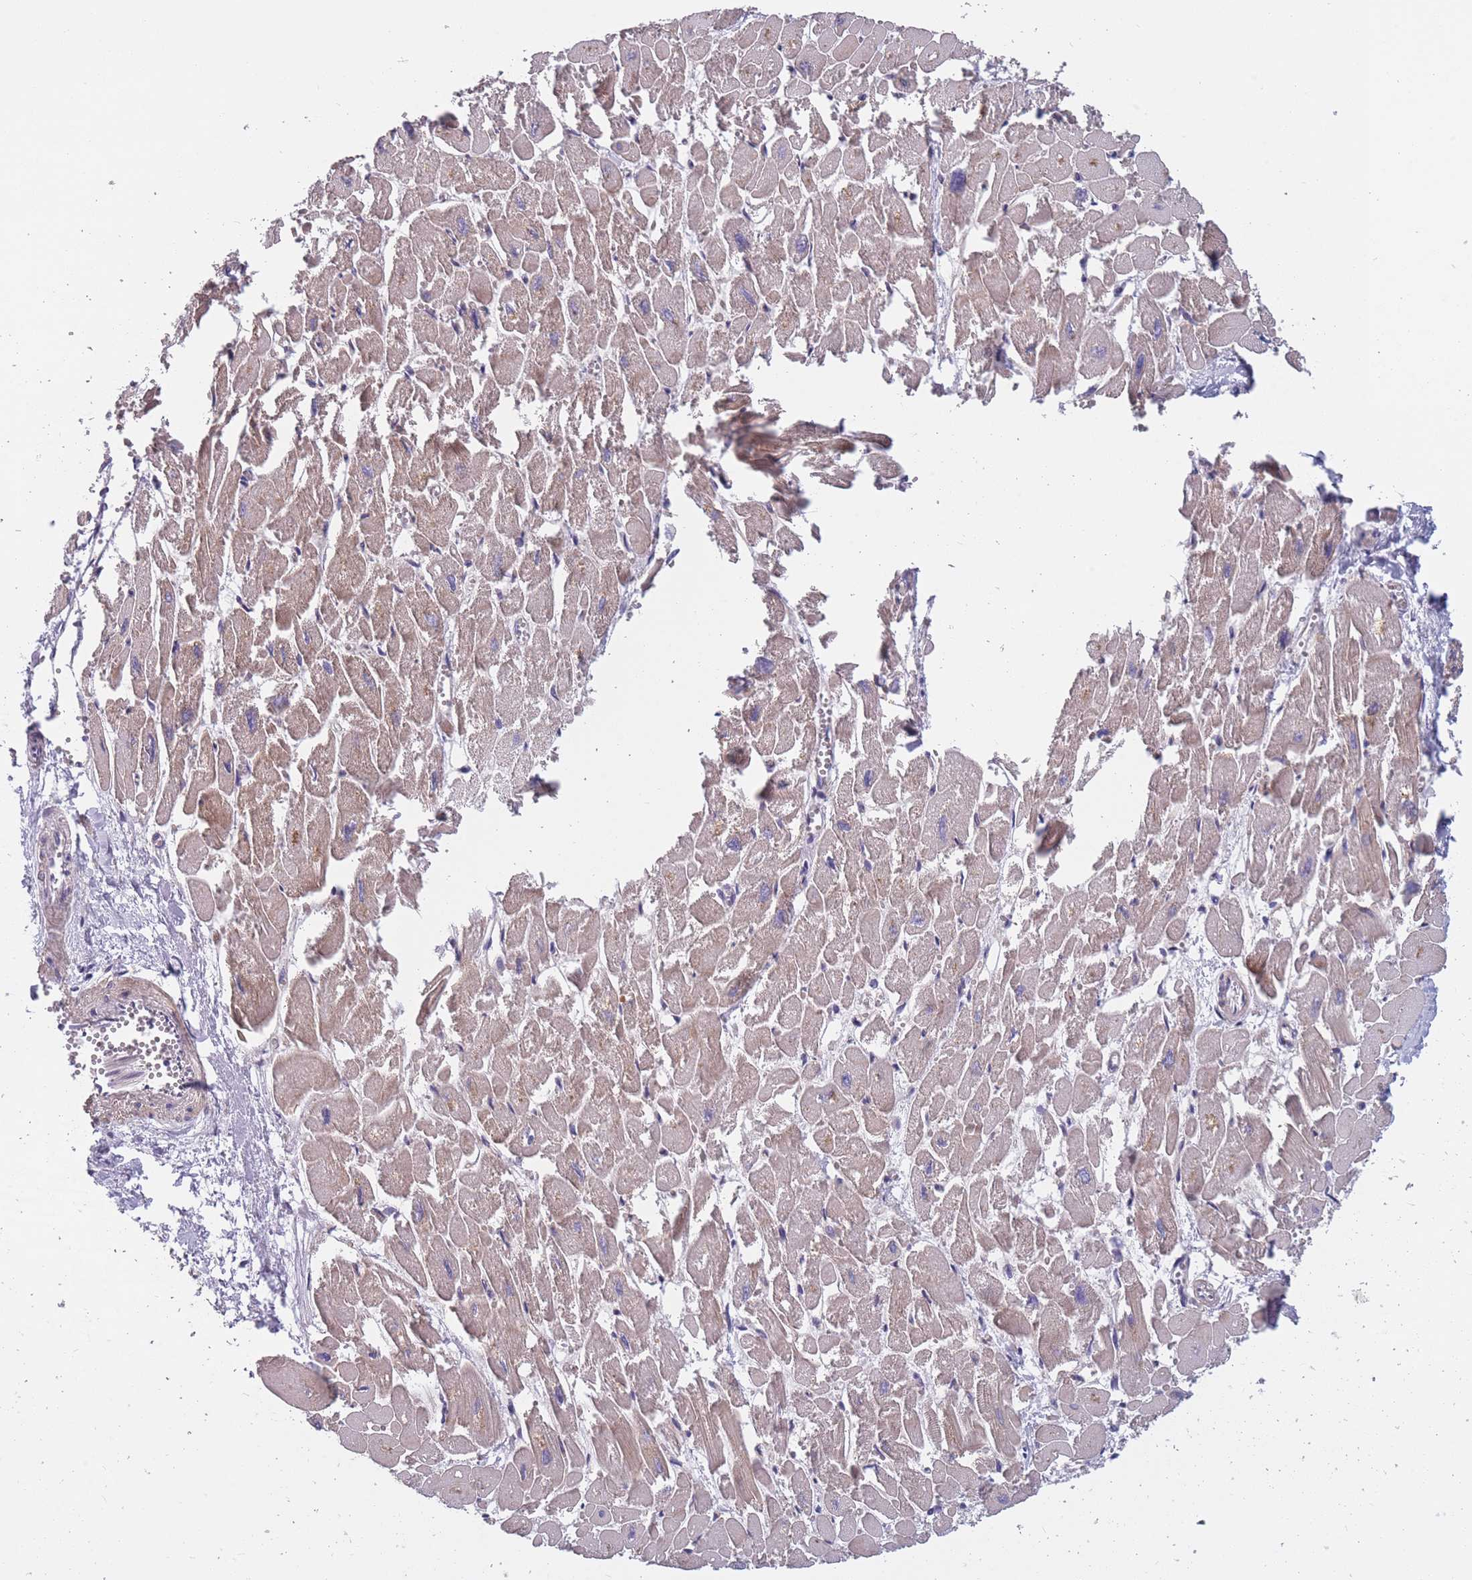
{"staining": {"intensity": "moderate", "quantity": "25%-75%", "location": "cytoplasmic/membranous"}, "tissue": "heart muscle", "cell_type": "Cardiomyocytes", "image_type": "normal", "snomed": [{"axis": "morphology", "description": "Normal tissue, NOS"}, {"axis": "topography", "description": "Heart"}], "caption": "Immunohistochemical staining of unremarkable heart muscle reveals 25%-75% levels of moderate cytoplasmic/membranous protein staining in approximately 25%-75% of cardiomyocytes.", "gene": "FAM83F", "patient": {"sex": "male", "age": 54}}